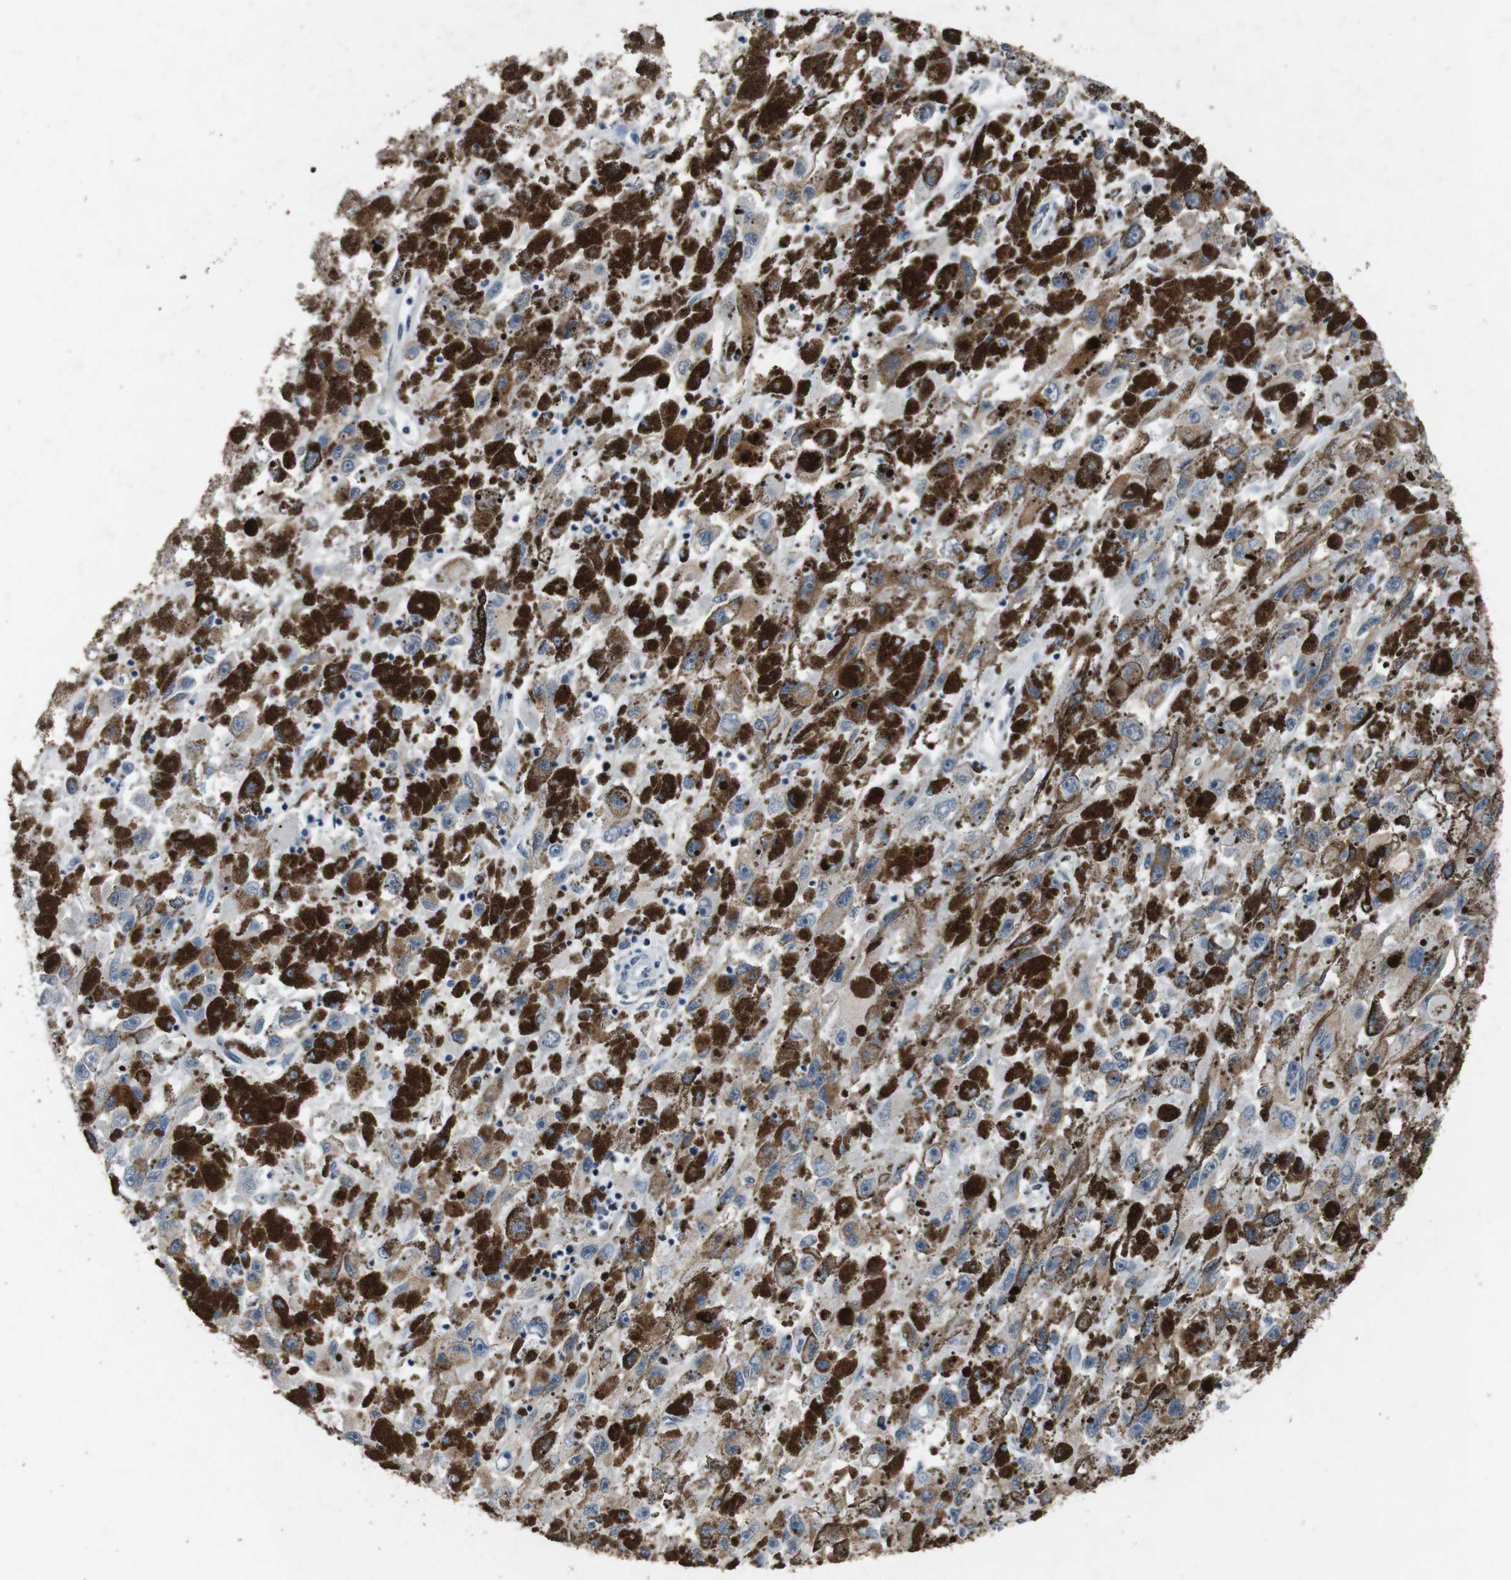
{"staining": {"intensity": "negative", "quantity": "none", "location": "none"}, "tissue": "melanoma", "cell_type": "Tumor cells", "image_type": "cancer", "snomed": [{"axis": "morphology", "description": "Malignant melanoma, NOS"}, {"axis": "topography", "description": "Skin"}], "caption": "An image of malignant melanoma stained for a protein shows no brown staining in tumor cells.", "gene": "PIP4P2", "patient": {"sex": "female", "age": 104}}